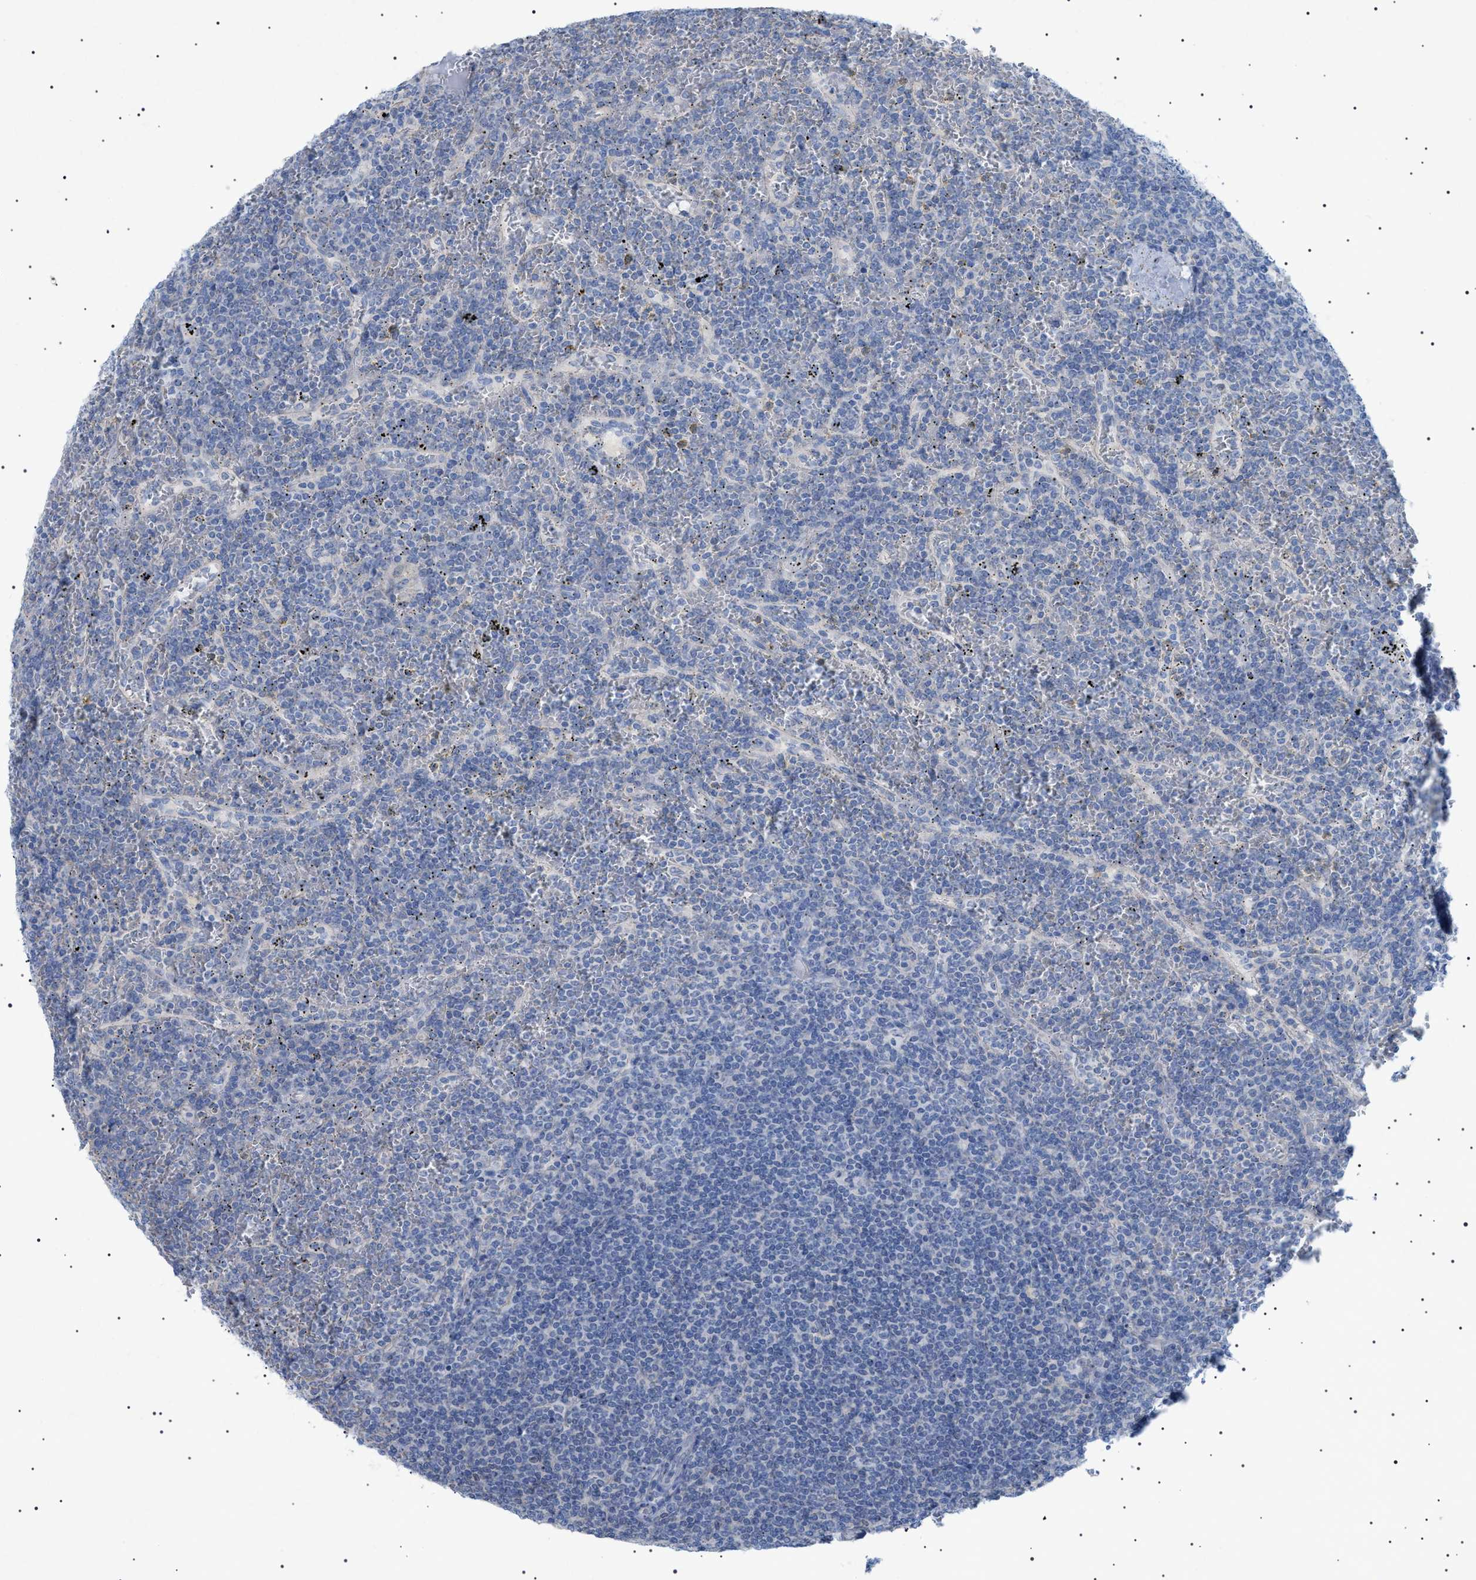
{"staining": {"intensity": "negative", "quantity": "none", "location": "none"}, "tissue": "lymphoma", "cell_type": "Tumor cells", "image_type": "cancer", "snomed": [{"axis": "morphology", "description": "Malignant lymphoma, non-Hodgkin's type, Low grade"}, {"axis": "topography", "description": "Spleen"}], "caption": "A high-resolution photomicrograph shows immunohistochemistry (IHC) staining of lymphoma, which reveals no significant expression in tumor cells. (Immunohistochemistry, brightfield microscopy, high magnification).", "gene": "ADAMTS1", "patient": {"sex": "female", "age": 19}}